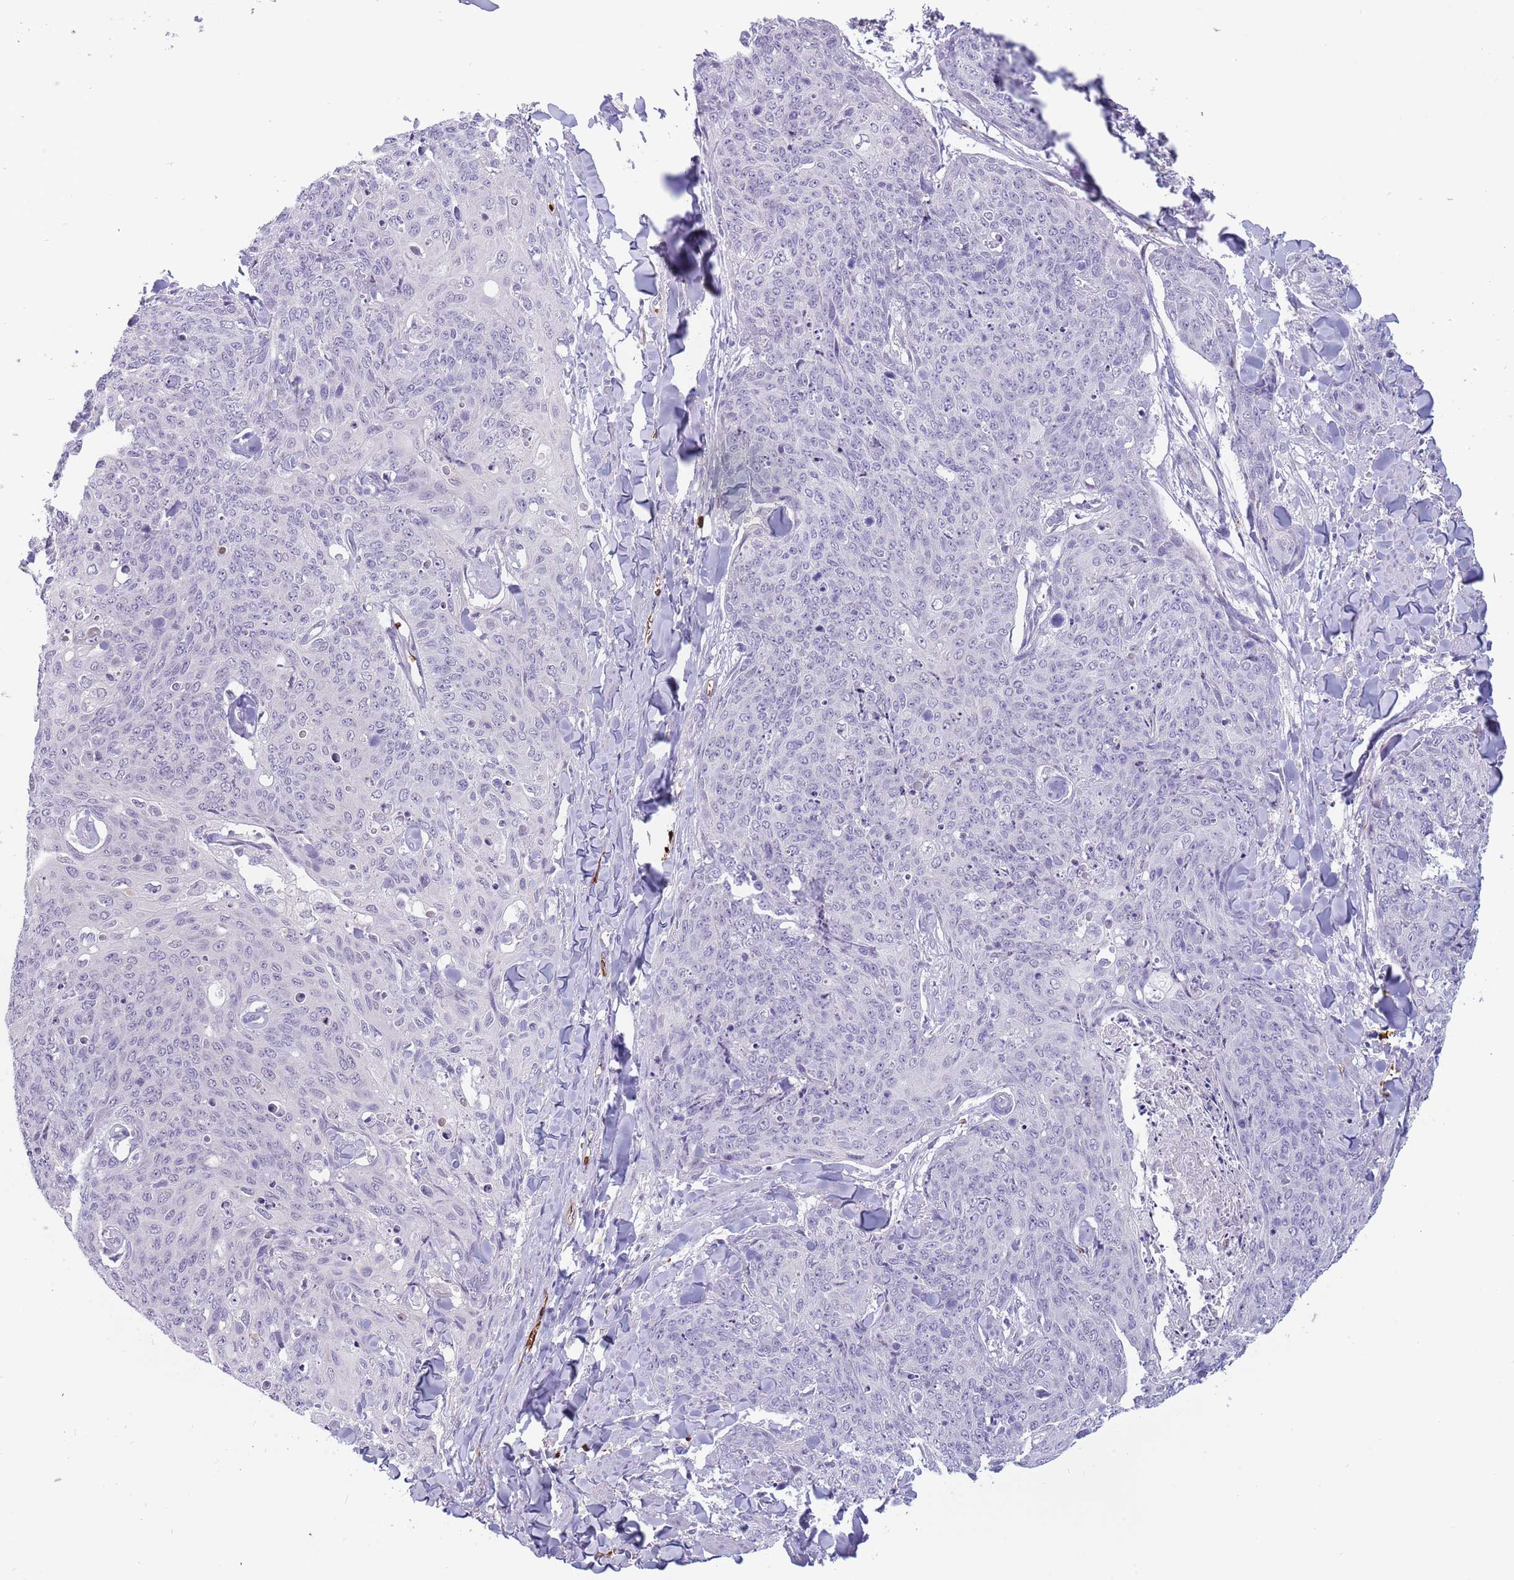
{"staining": {"intensity": "negative", "quantity": "none", "location": "none"}, "tissue": "skin cancer", "cell_type": "Tumor cells", "image_type": "cancer", "snomed": [{"axis": "morphology", "description": "Squamous cell carcinoma, NOS"}, {"axis": "topography", "description": "Skin"}, {"axis": "topography", "description": "Vulva"}], "caption": "The micrograph shows no significant positivity in tumor cells of squamous cell carcinoma (skin).", "gene": "LYPD6B", "patient": {"sex": "female", "age": 85}}